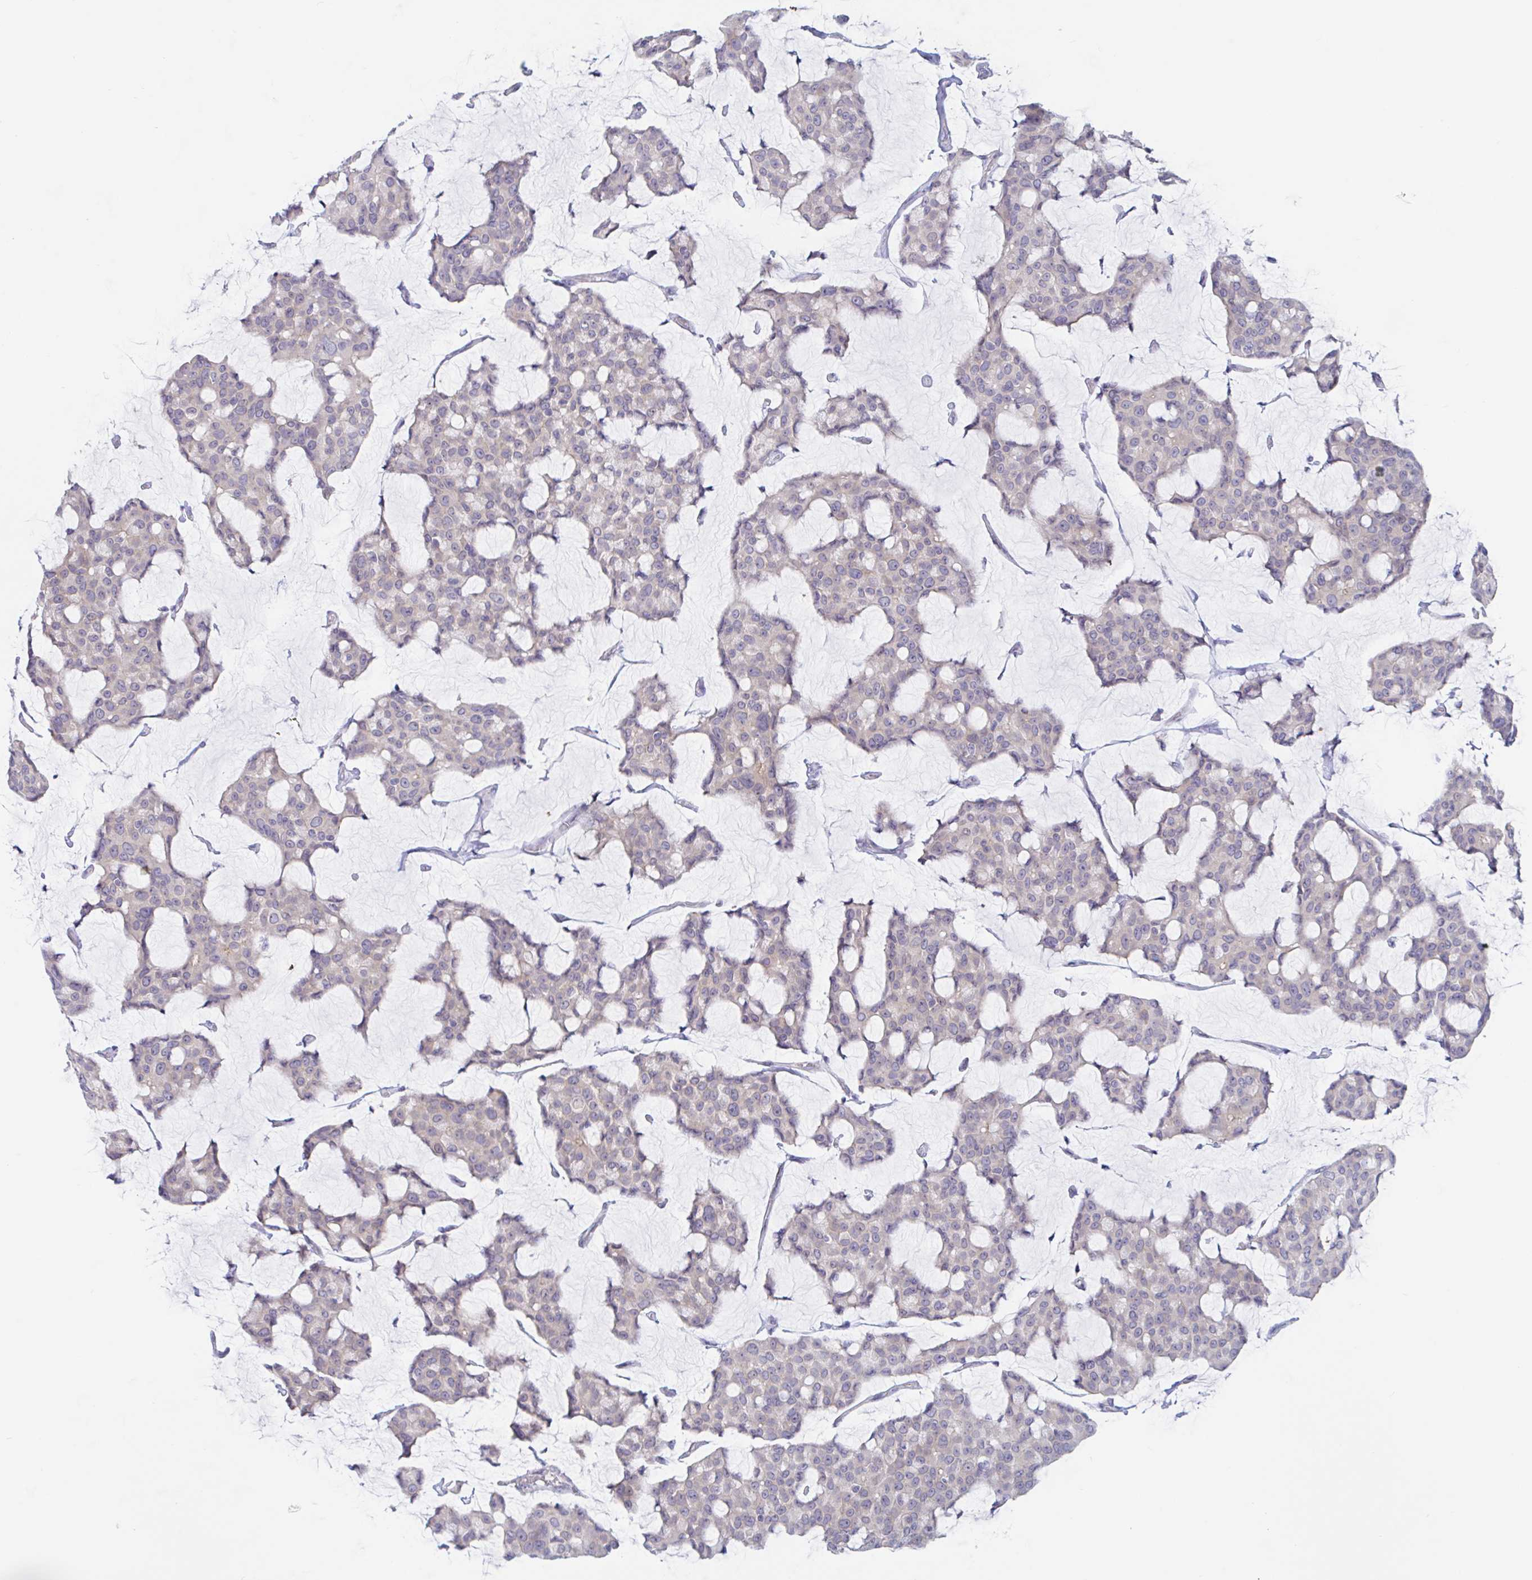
{"staining": {"intensity": "negative", "quantity": "none", "location": "none"}, "tissue": "breast cancer", "cell_type": "Tumor cells", "image_type": "cancer", "snomed": [{"axis": "morphology", "description": "Duct carcinoma"}, {"axis": "topography", "description": "Breast"}], "caption": "Human breast infiltrating ductal carcinoma stained for a protein using IHC reveals no expression in tumor cells.", "gene": "UNKL", "patient": {"sex": "female", "age": 91}}